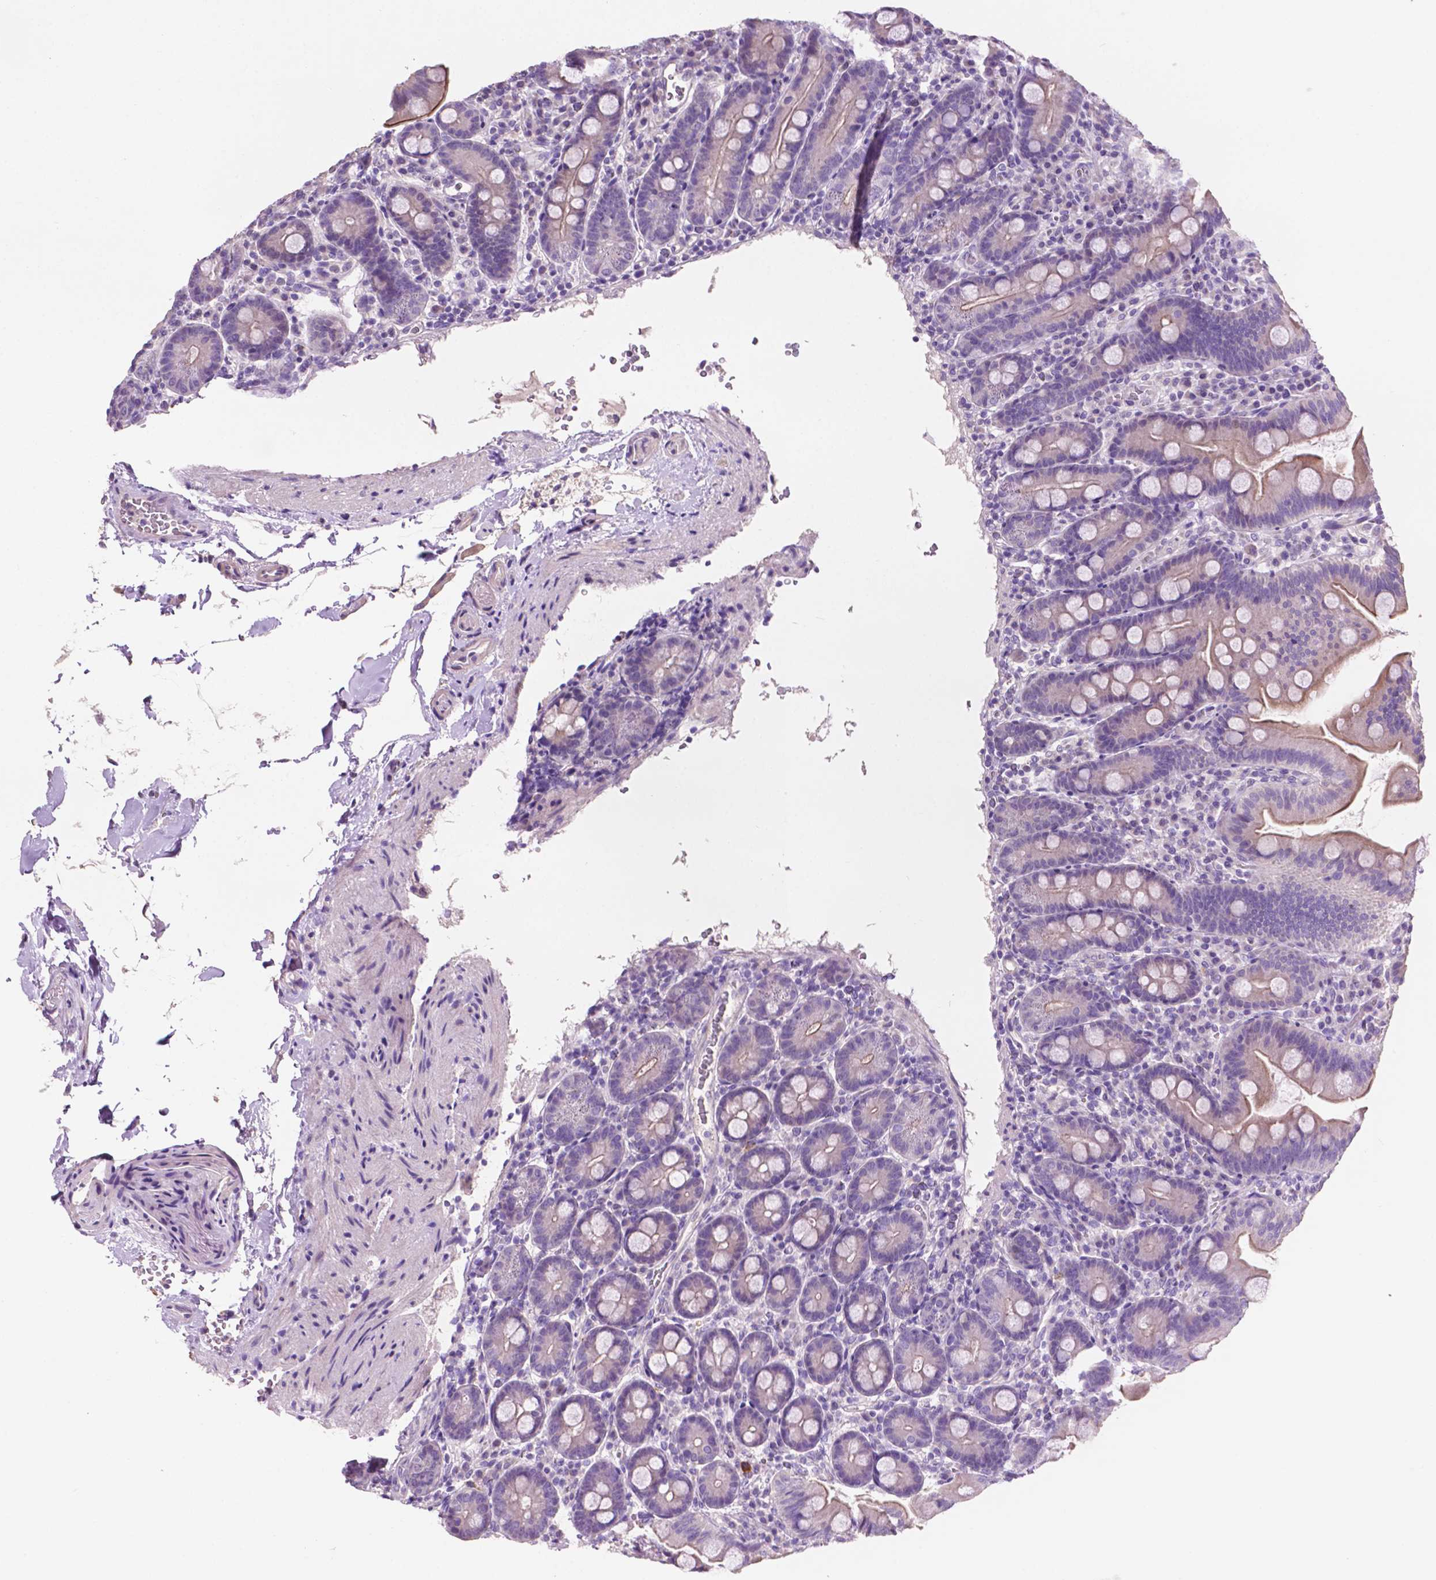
{"staining": {"intensity": "weak", "quantity": "25%-75%", "location": "cytoplasmic/membranous"}, "tissue": "duodenum", "cell_type": "Glandular cells", "image_type": "normal", "snomed": [{"axis": "morphology", "description": "Normal tissue, NOS"}, {"axis": "topography", "description": "Duodenum"}], "caption": "This photomicrograph displays IHC staining of benign human duodenum, with low weak cytoplasmic/membranous positivity in about 25%-75% of glandular cells.", "gene": "CLDN17", "patient": {"sex": "male", "age": 59}}